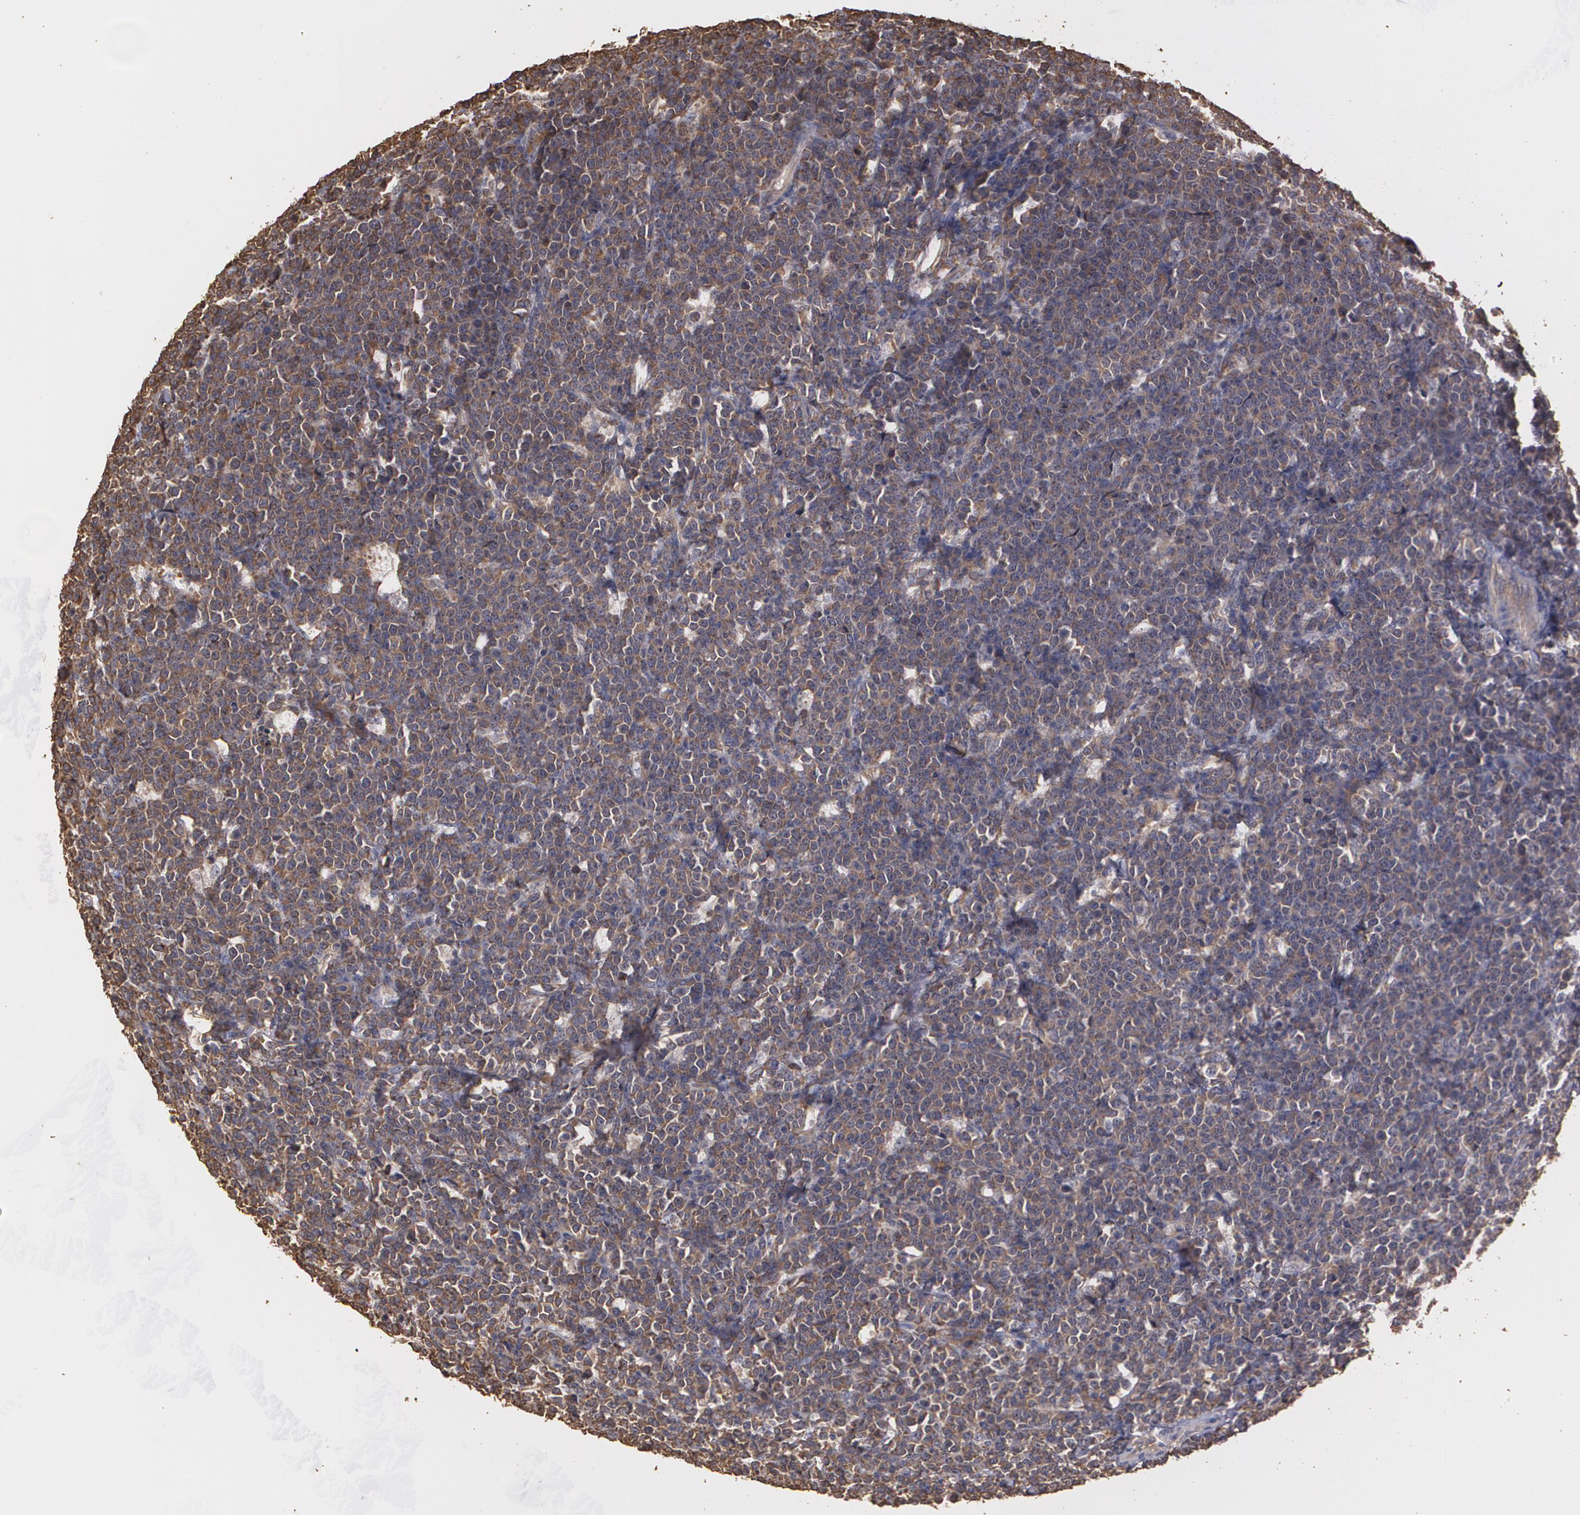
{"staining": {"intensity": "weak", "quantity": ">75%", "location": "cytoplasmic/membranous"}, "tissue": "lymphoma", "cell_type": "Tumor cells", "image_type": "cancer", "snomed": [{"axis": "morphology", "description": "Malignant lymphoma, non-Hodgkin's type, High grade"}, {"axis": "topography", "description": "Small intestine"}, {"axis": "topography", "description": "Colon"}], "caption": "Lymphoma tissue shows weak cytoplasmic/membranous staining in about >75% of tumor cells, visualized by immunohistochemistry.", "gene": "PON1", "patient": {"sex": "male", "age": 8}}